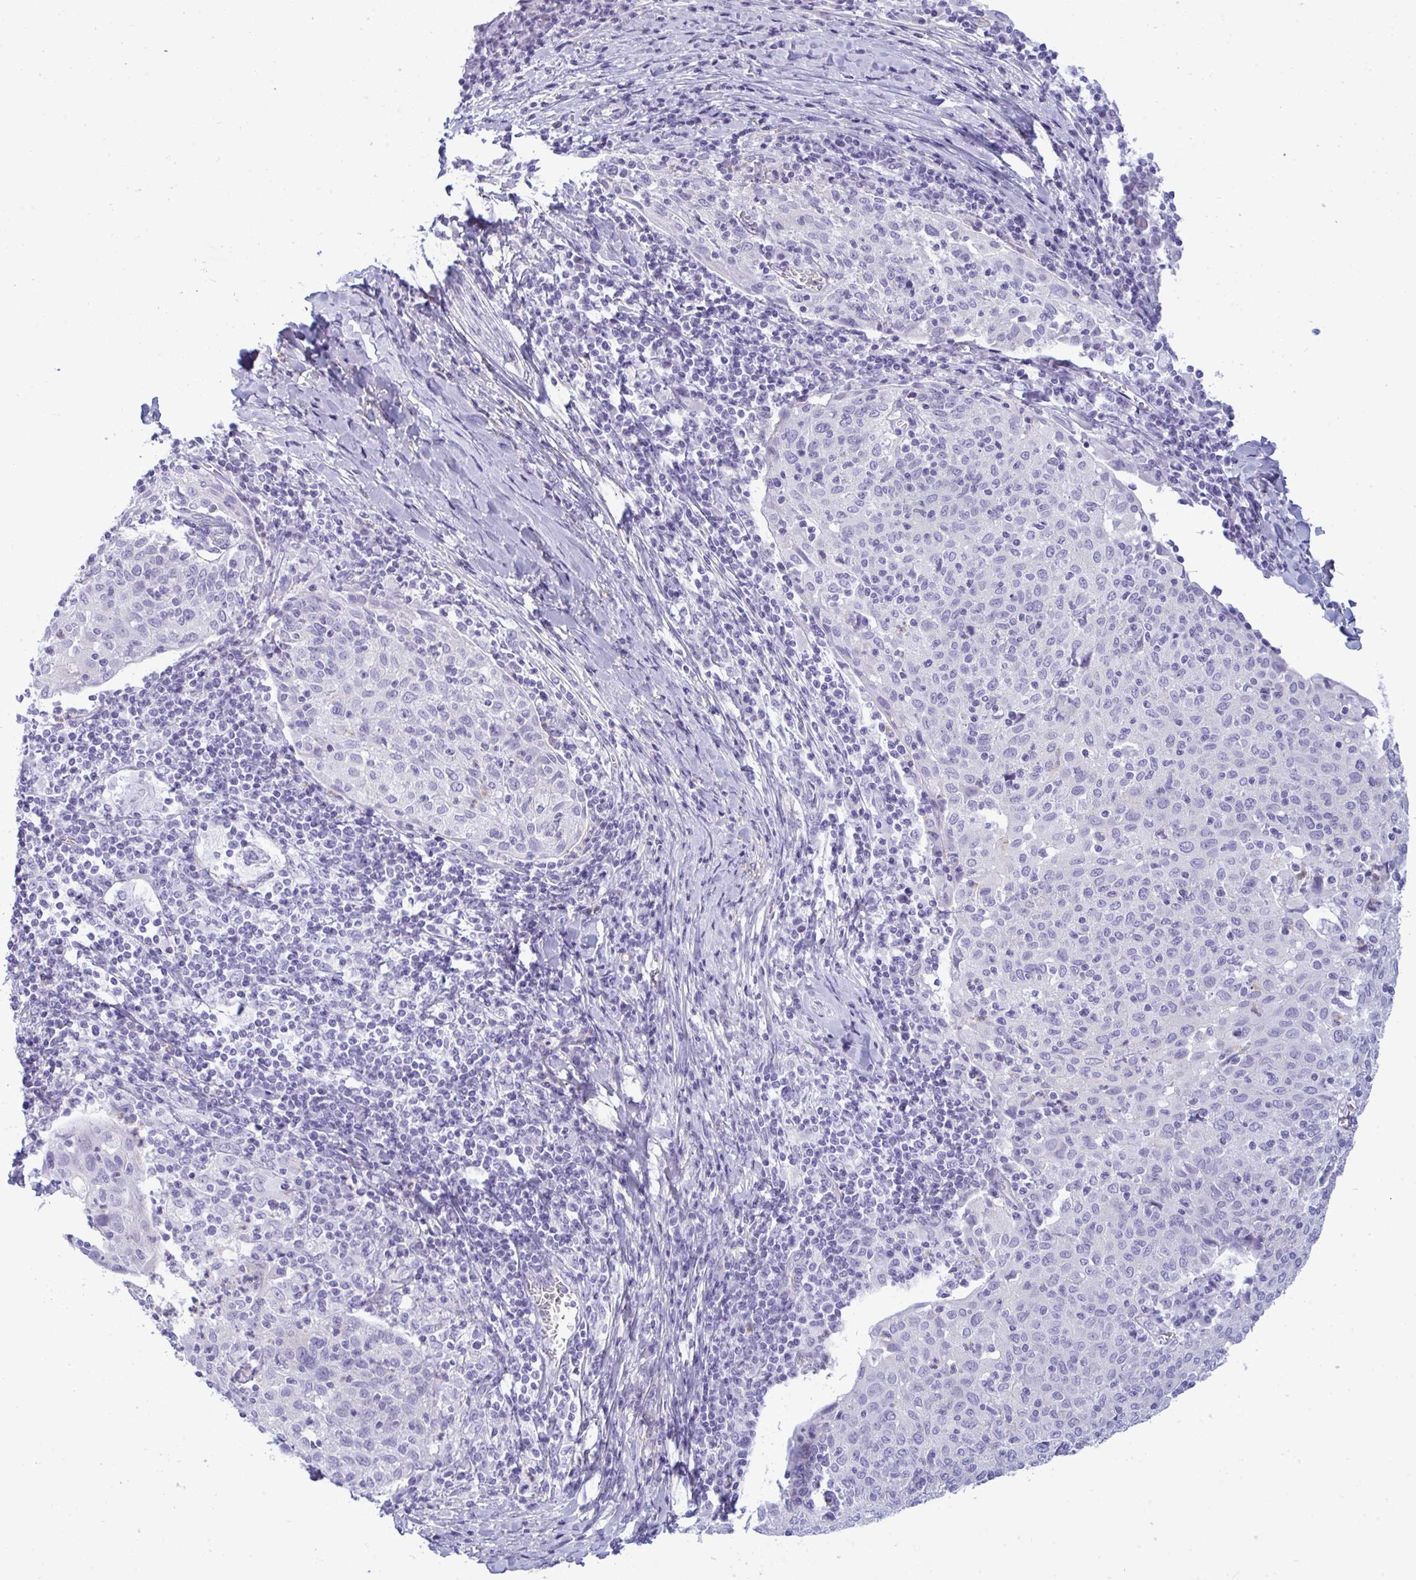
{"staining": {"intensity": "negative", "quantity": "none", "location": "none"}, "tissue": "cervical cancer", "cell_type": "Tumor cells", "image_type": "cancer", "snomed": [{"axis": "morphology", "description": "Squamous cell carcinoma, NOS"}, {"axis": "topography", "description": "Cervix"}], "caption": "There is no significant staining in tumor cells of cervical squamous cell carcinoma.", "gene": "MYH10", "patient": {"sex": "female", "age": 52}}